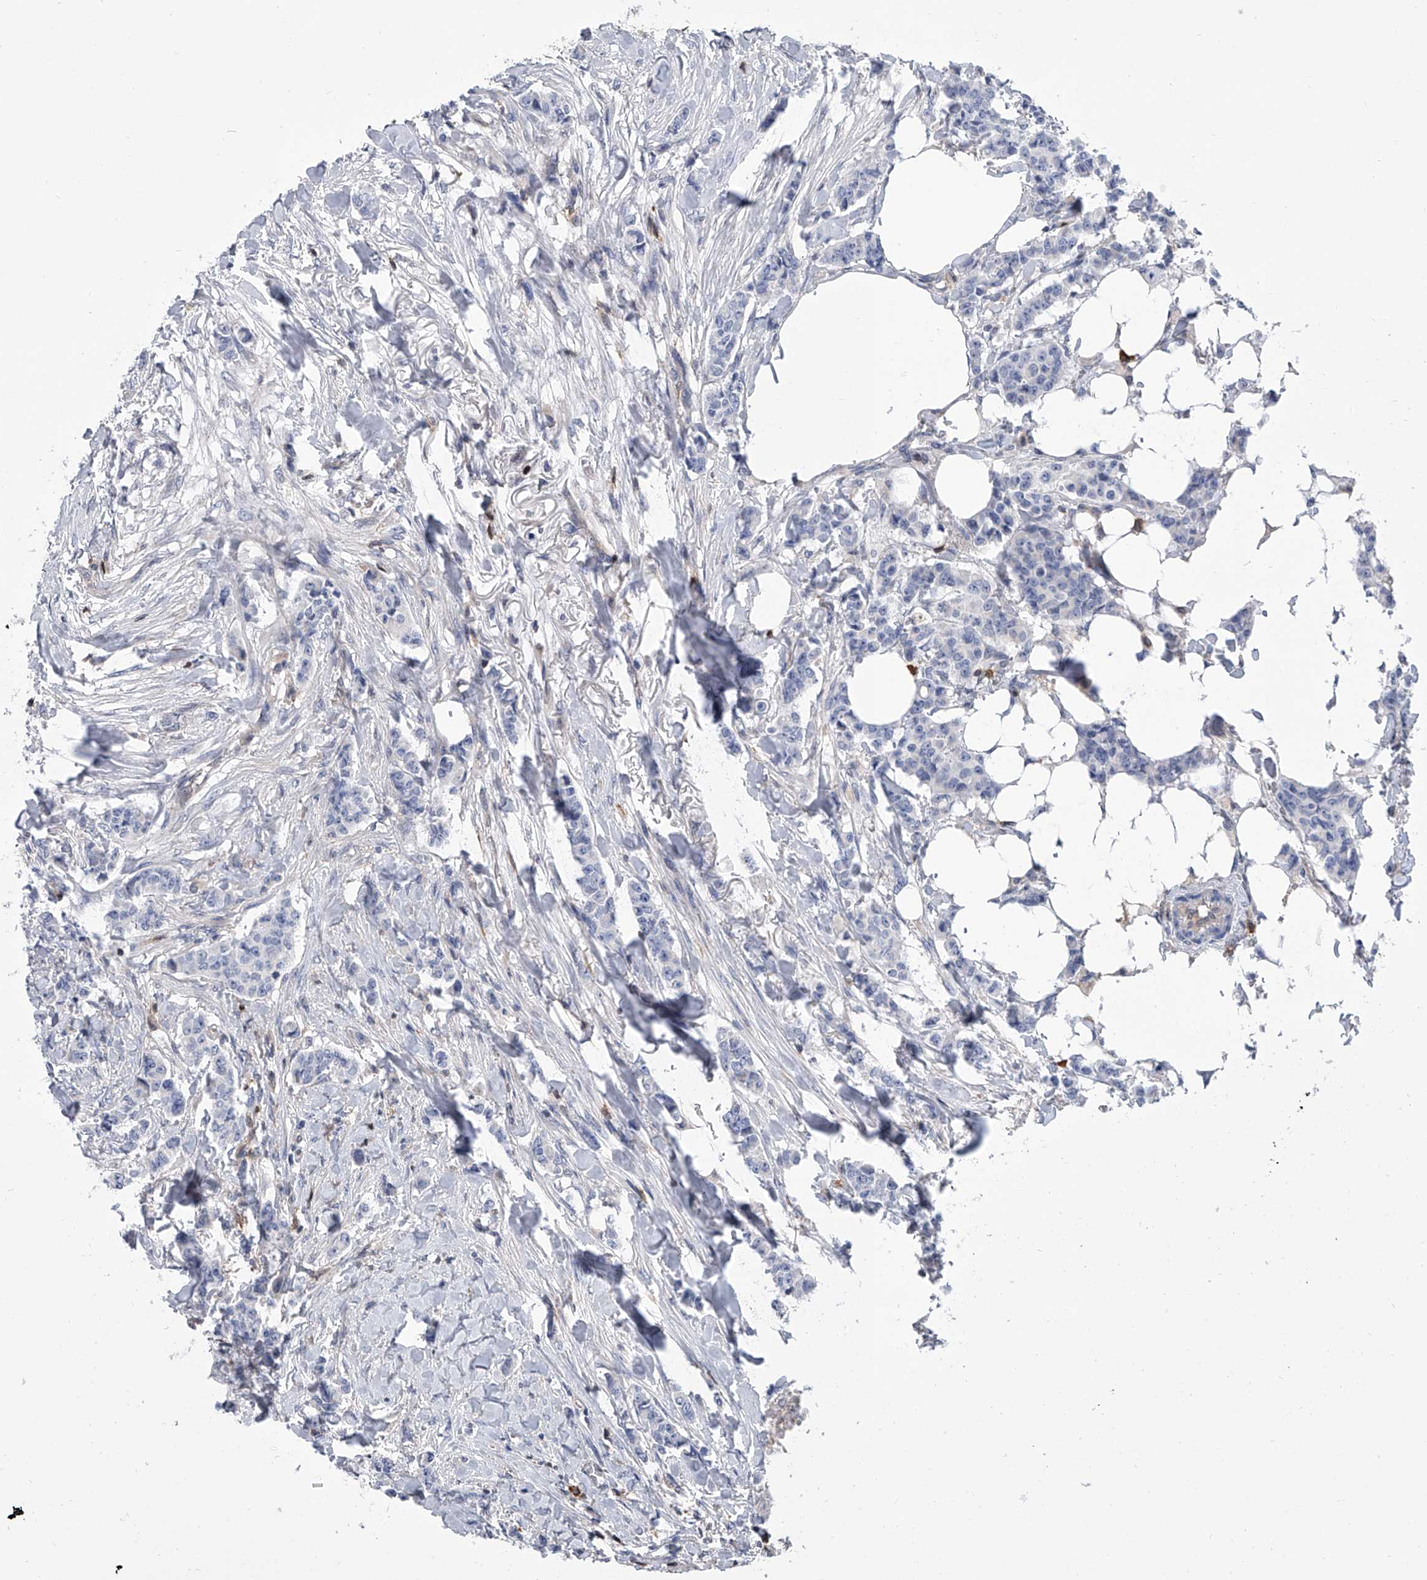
{"staining": {"intensity": "negative", "quantity": "none", "location": "none"}, "tissue": "breast cancer", "cell_type": "Tumor cells", "image_type": "cancer", "snomed": [{"axis": "morphology", "description": "Duct carcinoma"}, {"axis": "topography", "description": "Breast"}], "caption": "Protein analysis of breast cancer (infiltrating ductal carcinoma) shows no significant staining in tumor cells. (DAB IHC, high magnification).", "gene": "SERPINB9", "patient": {"sex": "female", "age": 40}}